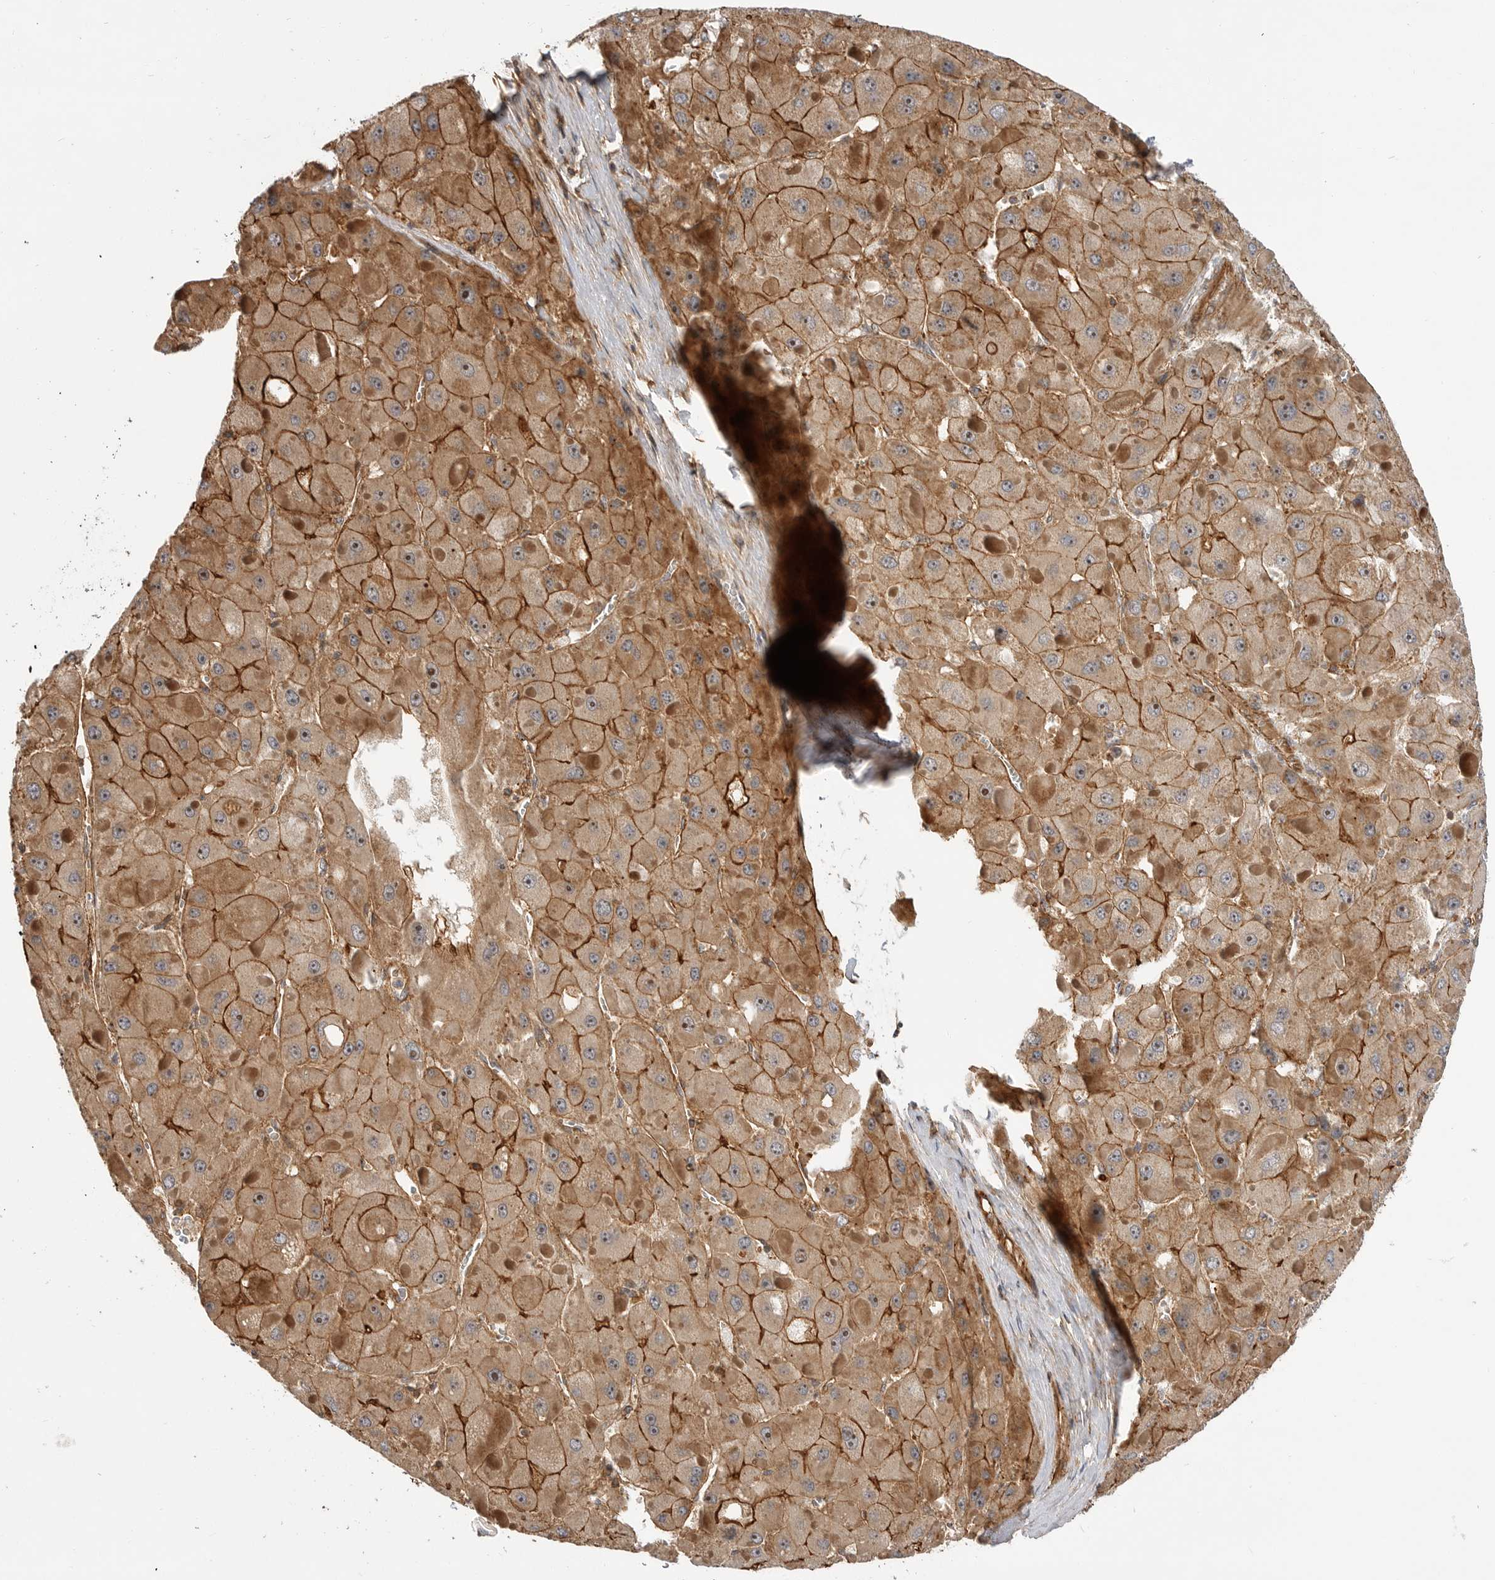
{"staining": {"intensity": "moderate", "quantity": ">75%", "location": "cytoplasmic/membranous,nuclear"}, "tissue": "liver cancer", "cell_type": "Tumor cells", "image_type": "cancer", "snomed": [{"axis": "morphology", "description": "Carcinoma, Hepatocellular, NOS"}, {"axis": "topography", "description": "Liver"}], "caption": "Protein expression analysis of human hepatocellular carcinoma (liver) reveals moderate cytoplasmic/membranous and nuclear expression in about >75% of tumor cells.", "gene": "GPATCH2", "patient": {"sex": "female", "age": 73}}